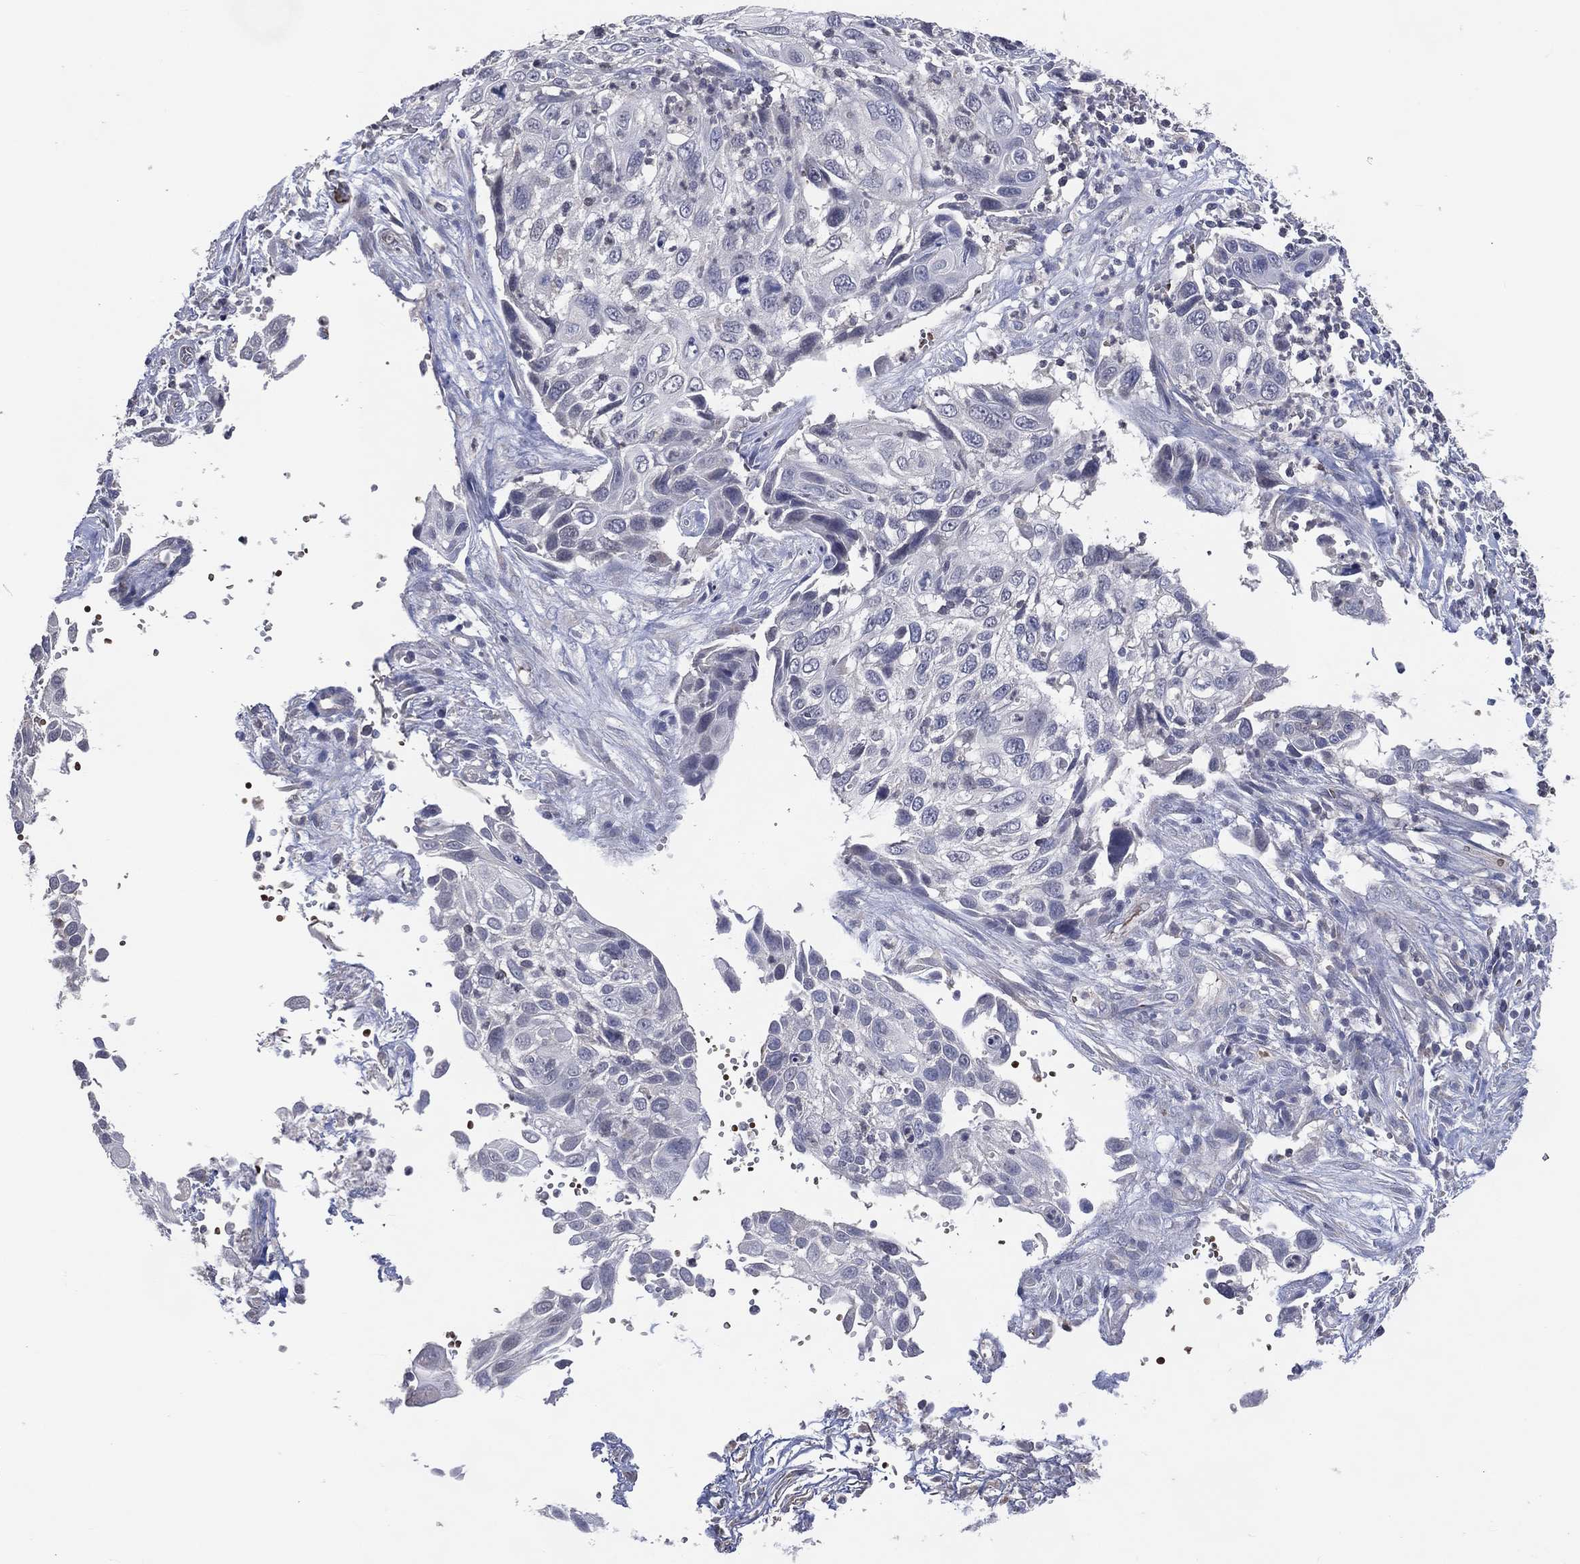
{"staining": {"intensity": "negative", "quantity": "none", "location": "none"}, "tissue": "cervical cancer", "cell_type": "Tumor cells", "image_type": "cancer", "snomed": [{"axis": "morphology", "description": "Squamous cell carcinoma, NOS"}, {"axis": "topography", "description": "Cervix"}], "caption": "There is no significant expression in tumor cells of squamous cell carcinoma (cervical).", "gene": "DNAH7", "patient": {"sex": "female", "age": 70}}